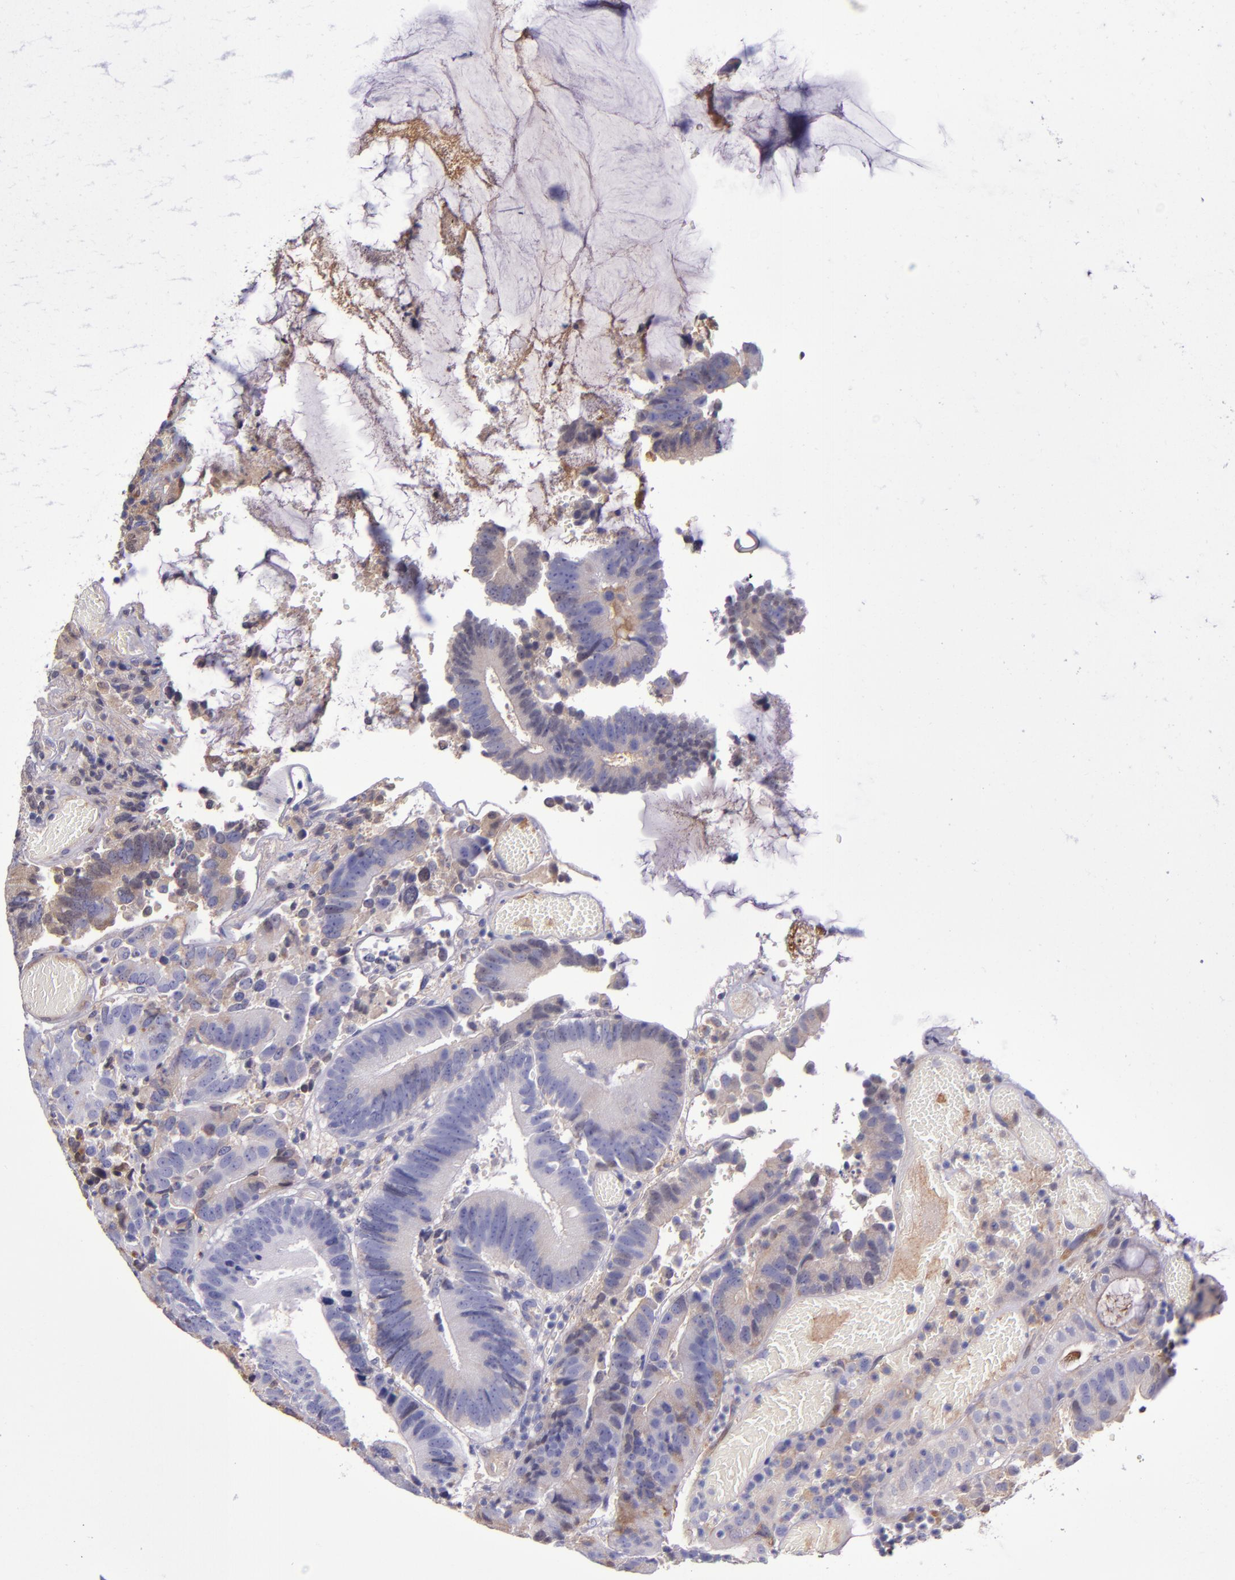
{"staining": {"intensity": "strong", "quantity": "<25%", "location": "cytoplasmic/membranous"}, "tissue": "colorectal cancer", "cell_type": "Tumor cells", "image_type": "cancer", "snomed": [{"axis": "morphology", "description": "Normal tissue, NOS"}, {"axis": "morphology", "description": "Adenocarcinoma, NOS"}, {"axis": "topography", "description": "Colon"}], "caption": "The histopathology image demonstrates staining of adenocarcinoma (colorectal), revealing strong cytoplasmic/membranous protein staining (brown color) within tumor cells.", "gene": "CLEC3B", "patient": {"sex": "female", "age": 78}}